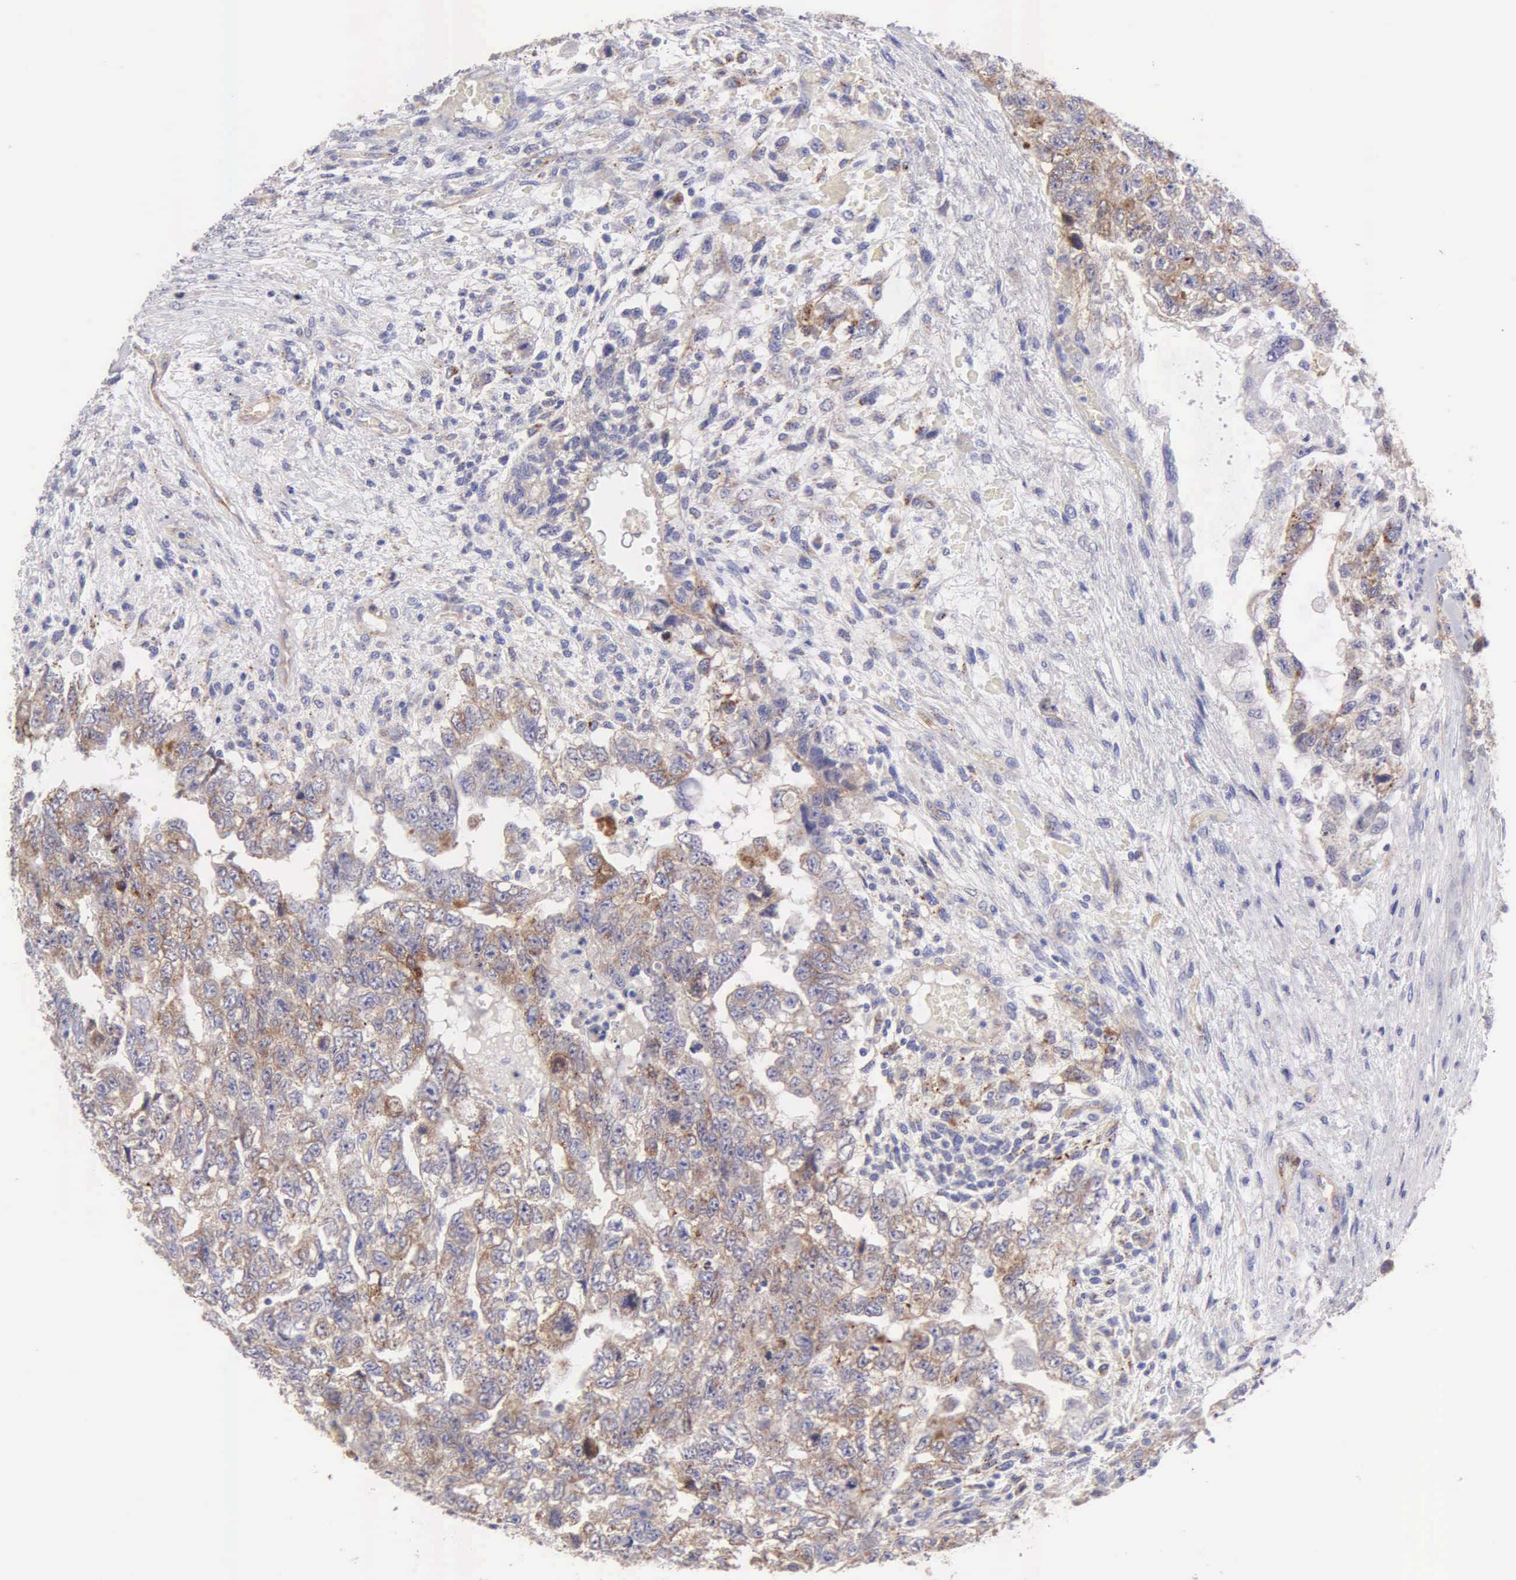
{"staining": {"intensity": "moderate", "quantity": "25%-75%", "location": "cytoplasmic/membranous"}, "tissue": "testis cancer", "cell_type": "Tumor cells", "image_type": "cancer", "snomed": [{"axis": "morphology", "description": "Carcinoma, Embryonal, NOS"}, {"axis": "topography", "description": "Testis"}], "caption": "Protein expression analysis of human testis cancer (embryonal carcinoma) reveals moderate cytoplasmic/membranous staining in approximately 25%-75% of tumor cells.", "gene": "APP", "patient": {"sex": "male", "age": 36}}